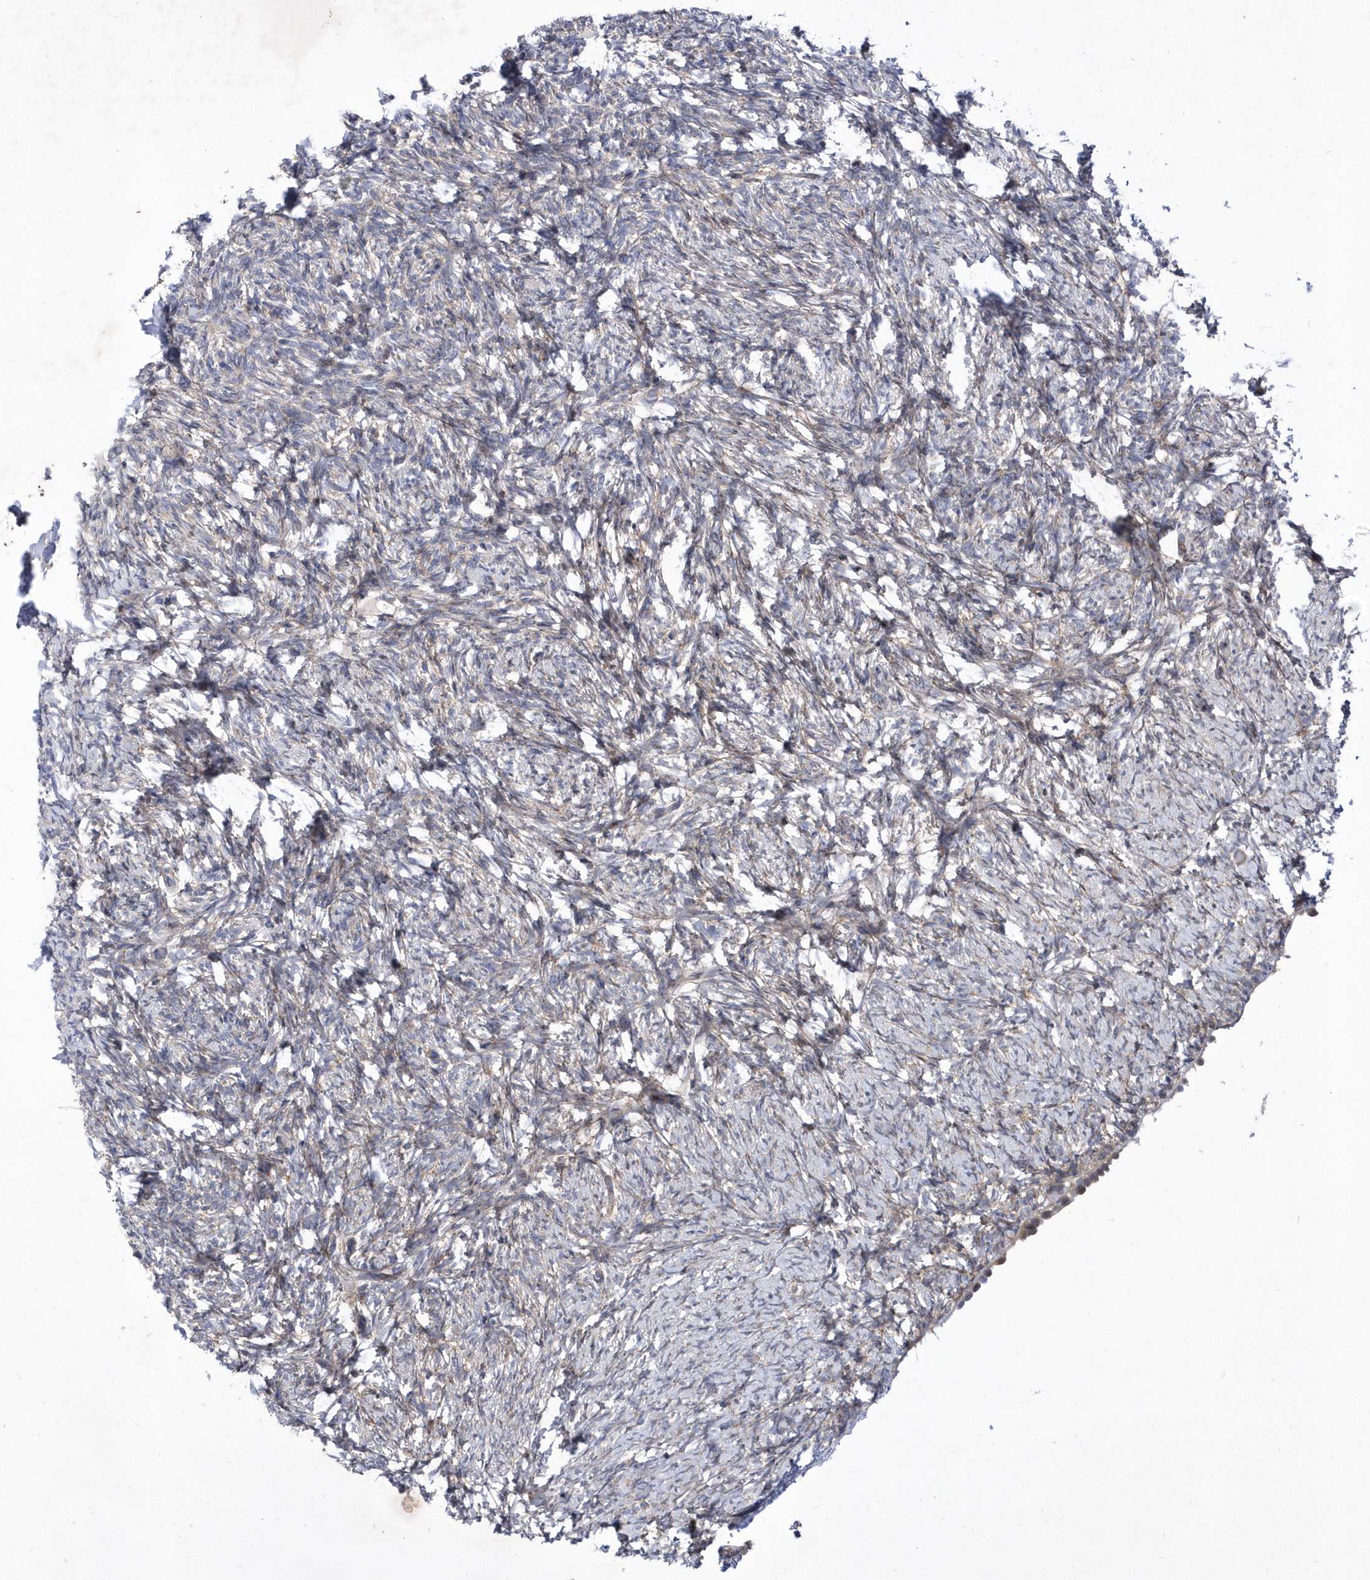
{"staining": {"intensity": "weak", "quantity": "<25%", "location": "cytoplasmic/membranous"}, "tissue": "ovary", "cell_type": "Ovarian stroma cells", "image_type": "normal", "snomed": [{"axis": "morphology", "description": "Normal tissue, NOS"}, {"axis": "topography", "description": "Ovary"}], "caption": "IHC micrograph of unremarkable ovary: ovary stained with DAB shows no significant protein staining in ovarian stroma cells.", "gene": "LONRF2", "patient": {"sex": "female", "age": 60}}